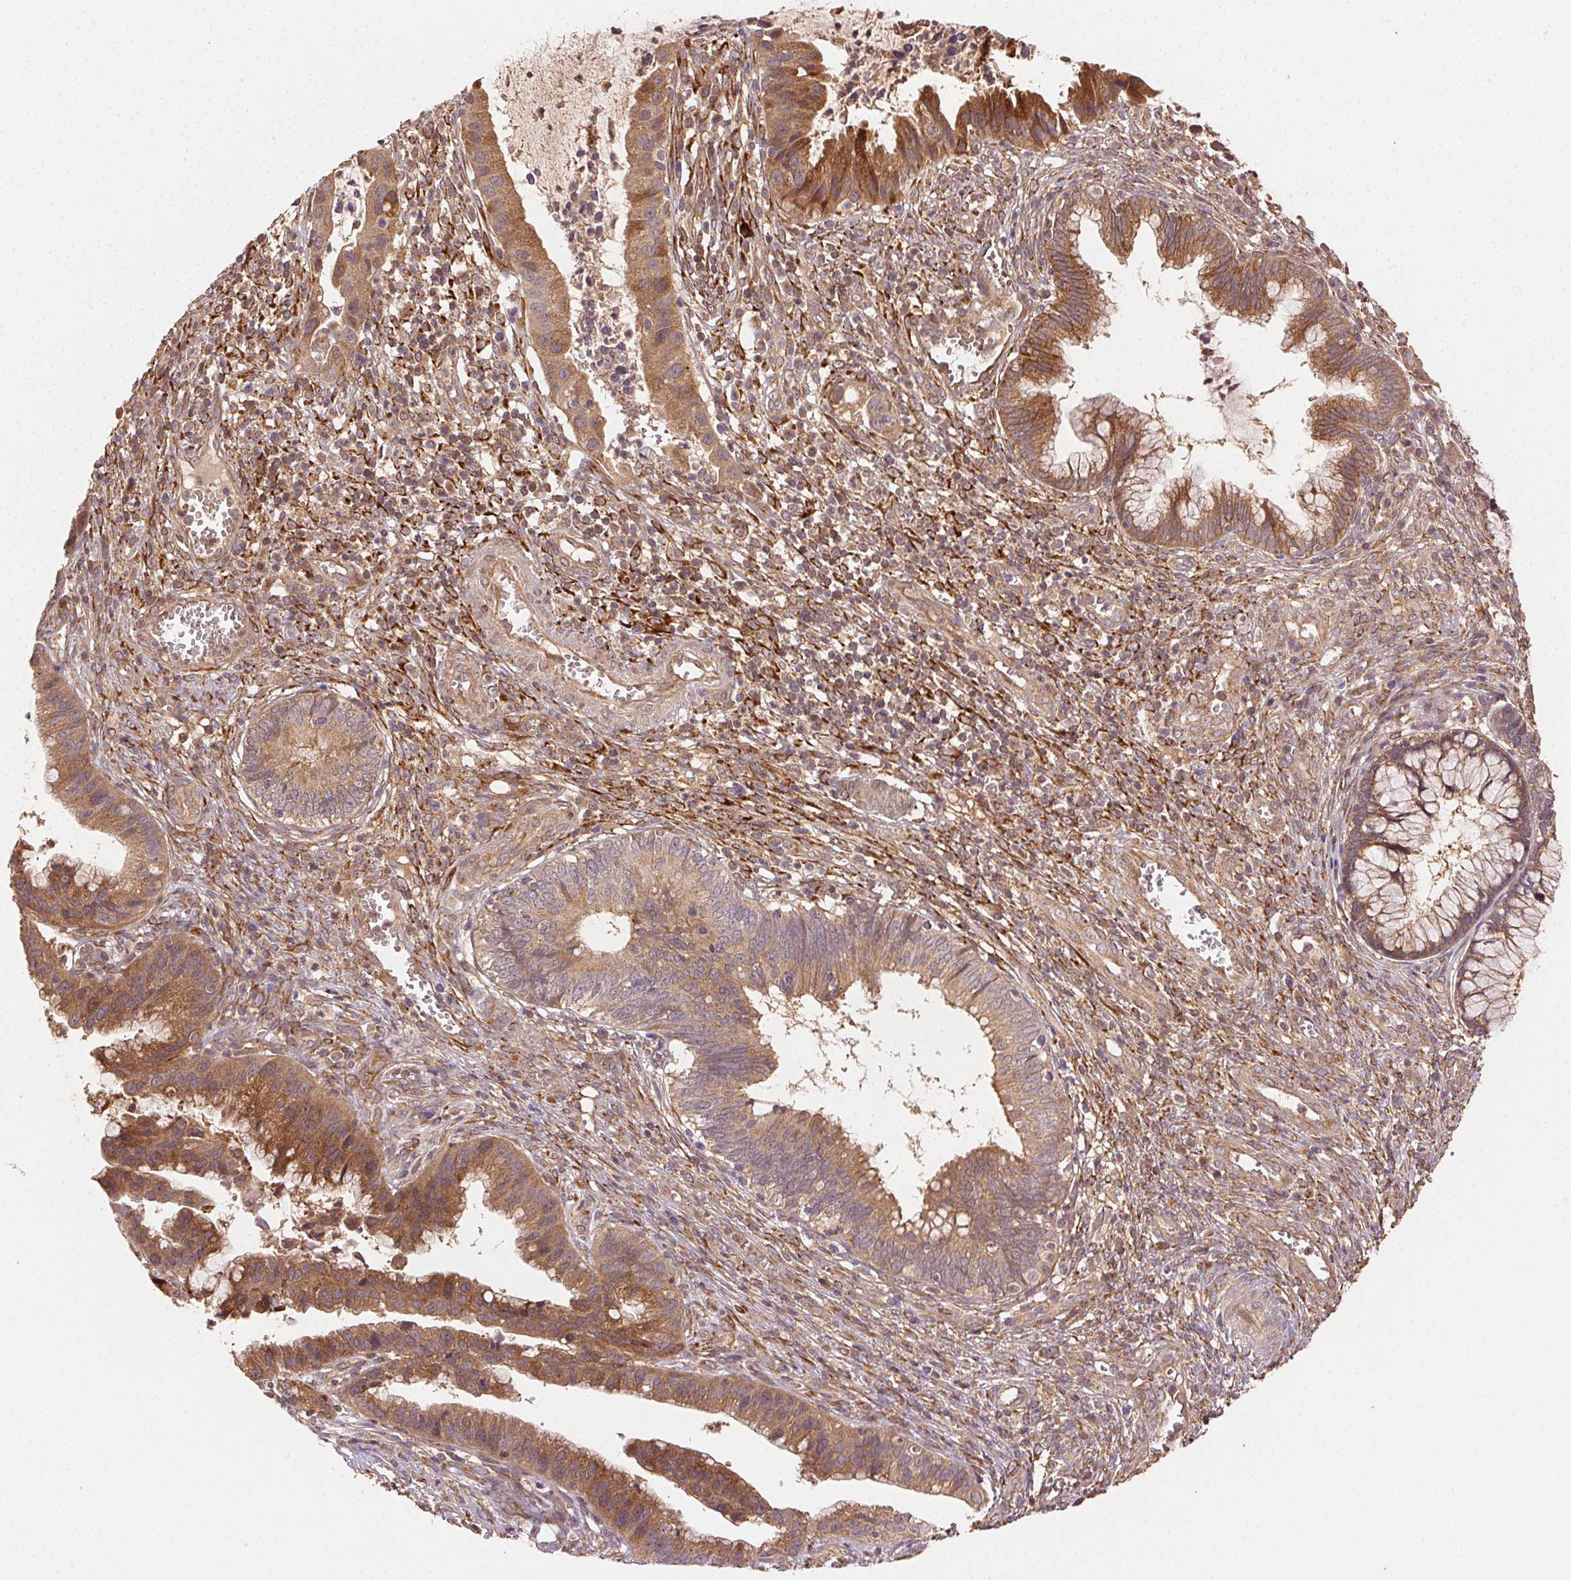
{"staining": {"intensity": "moderate", "quantity": ">75%", "location": "cytoplasmic/membranous"}, "tissue": "cervical cancer", "cell_type": "Tumor cells", "image_type": "cancer", "snomed": [{"axis": "morphology", "description": "Adenocarcinoma, NOS"}, {"axis": "topography", "description": "Cervix"}], "caption": "Human adenocarcinoma (cervical) stained for a protein (brown) demonstrates moderate cytoplasmic/membranous positive staining in approximately >75% of tumor cells.", "gene": "KLHL15", "patient": {"sex": "female", "age": 34}}